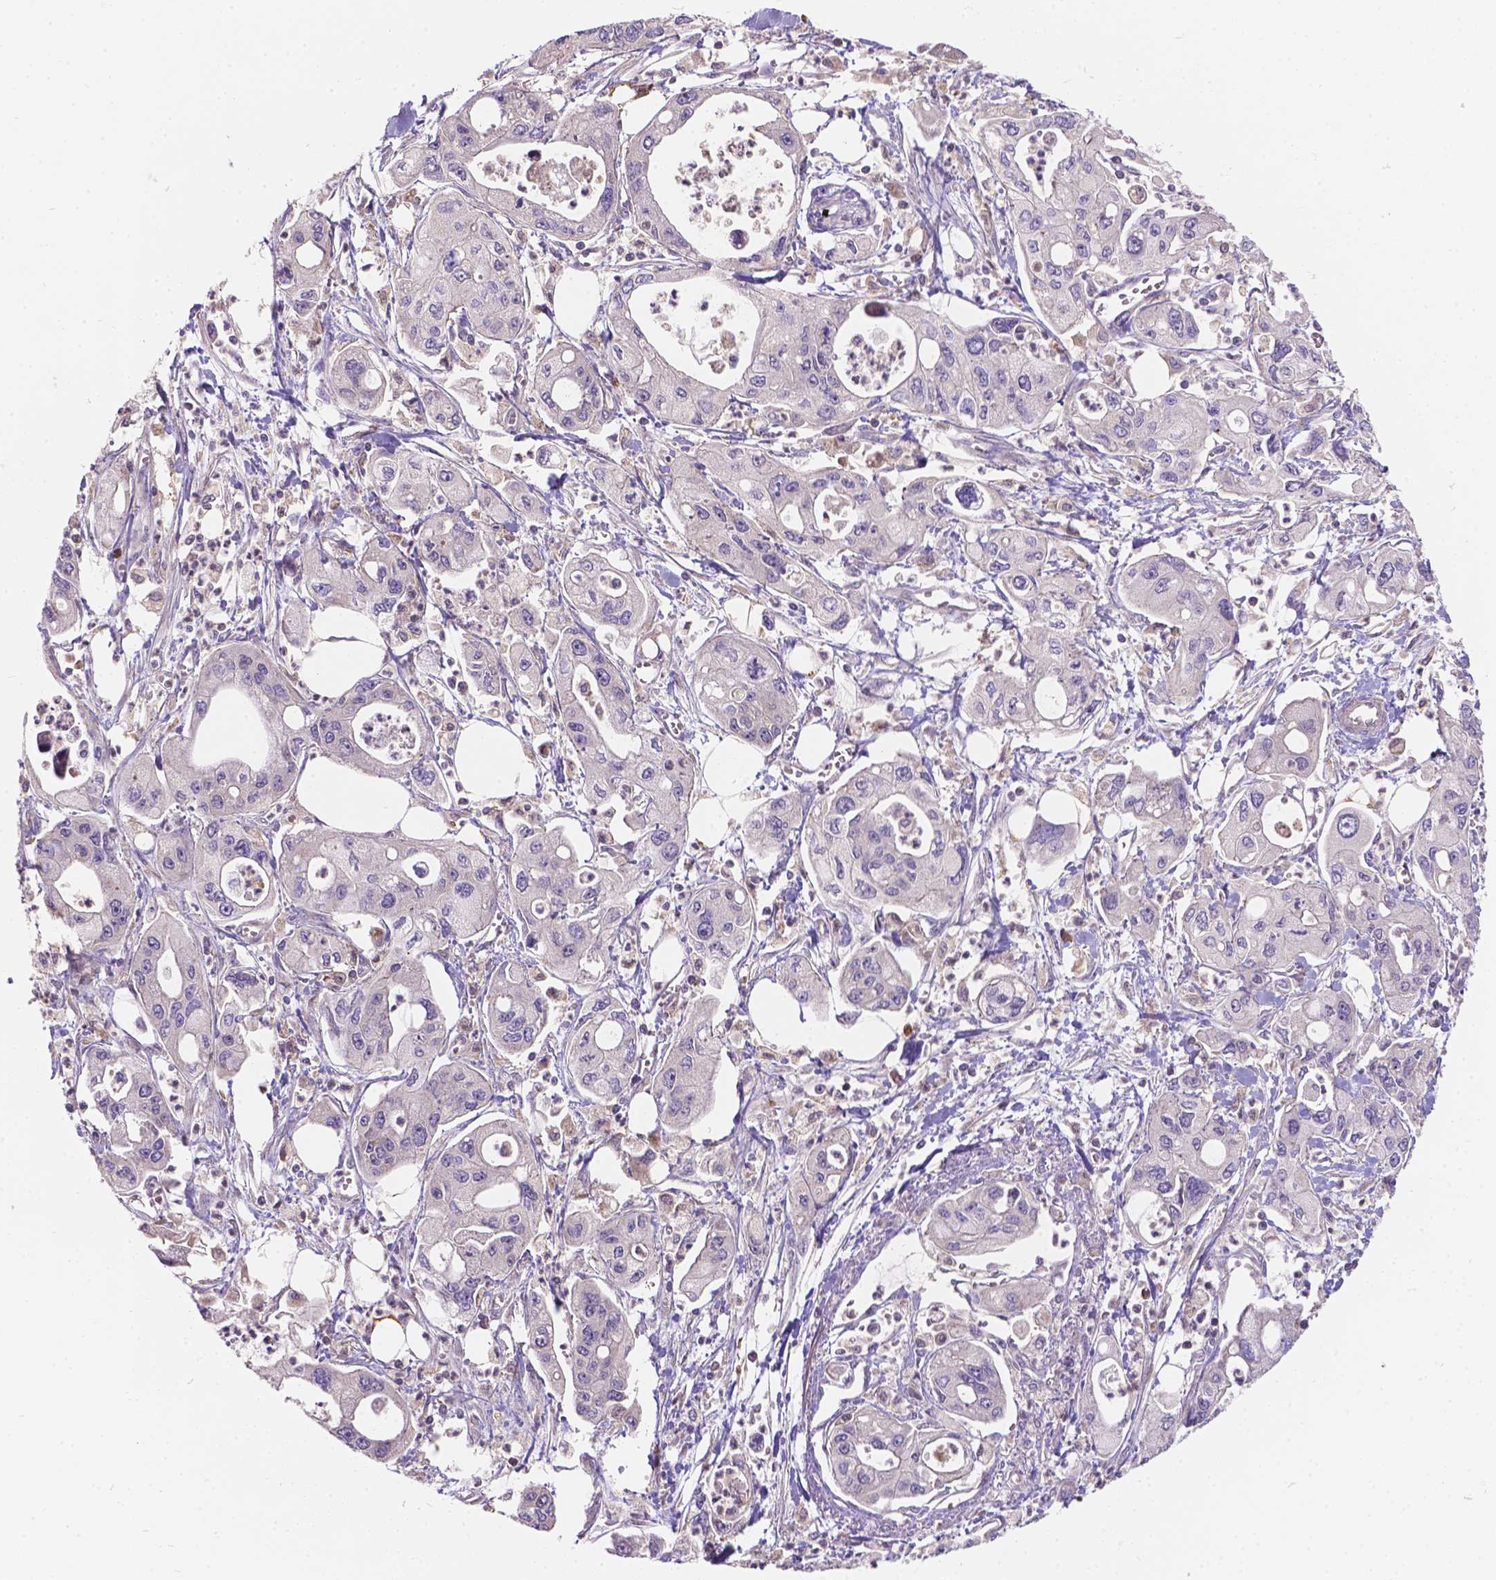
{"staining": {"intensity": "negative", "quantity": "none", "location": "none"}, "tissue": "pancreatic cancer", "cell_type": "Tumor cells", "image_type": "cancer", "snomed": [{"axis": "morphology", "description": "Adenocarcinoma, NOS"}, {"axis": "topography", "description": "Pancreas"}], "caption": "Tumor cells are negative for brown protein staining in pancreatic cancer. (DAB immunohistochemistry (IHC), high magnification).", "gene": "CDK10", "patient": {"sex": "male", "age": 70}}